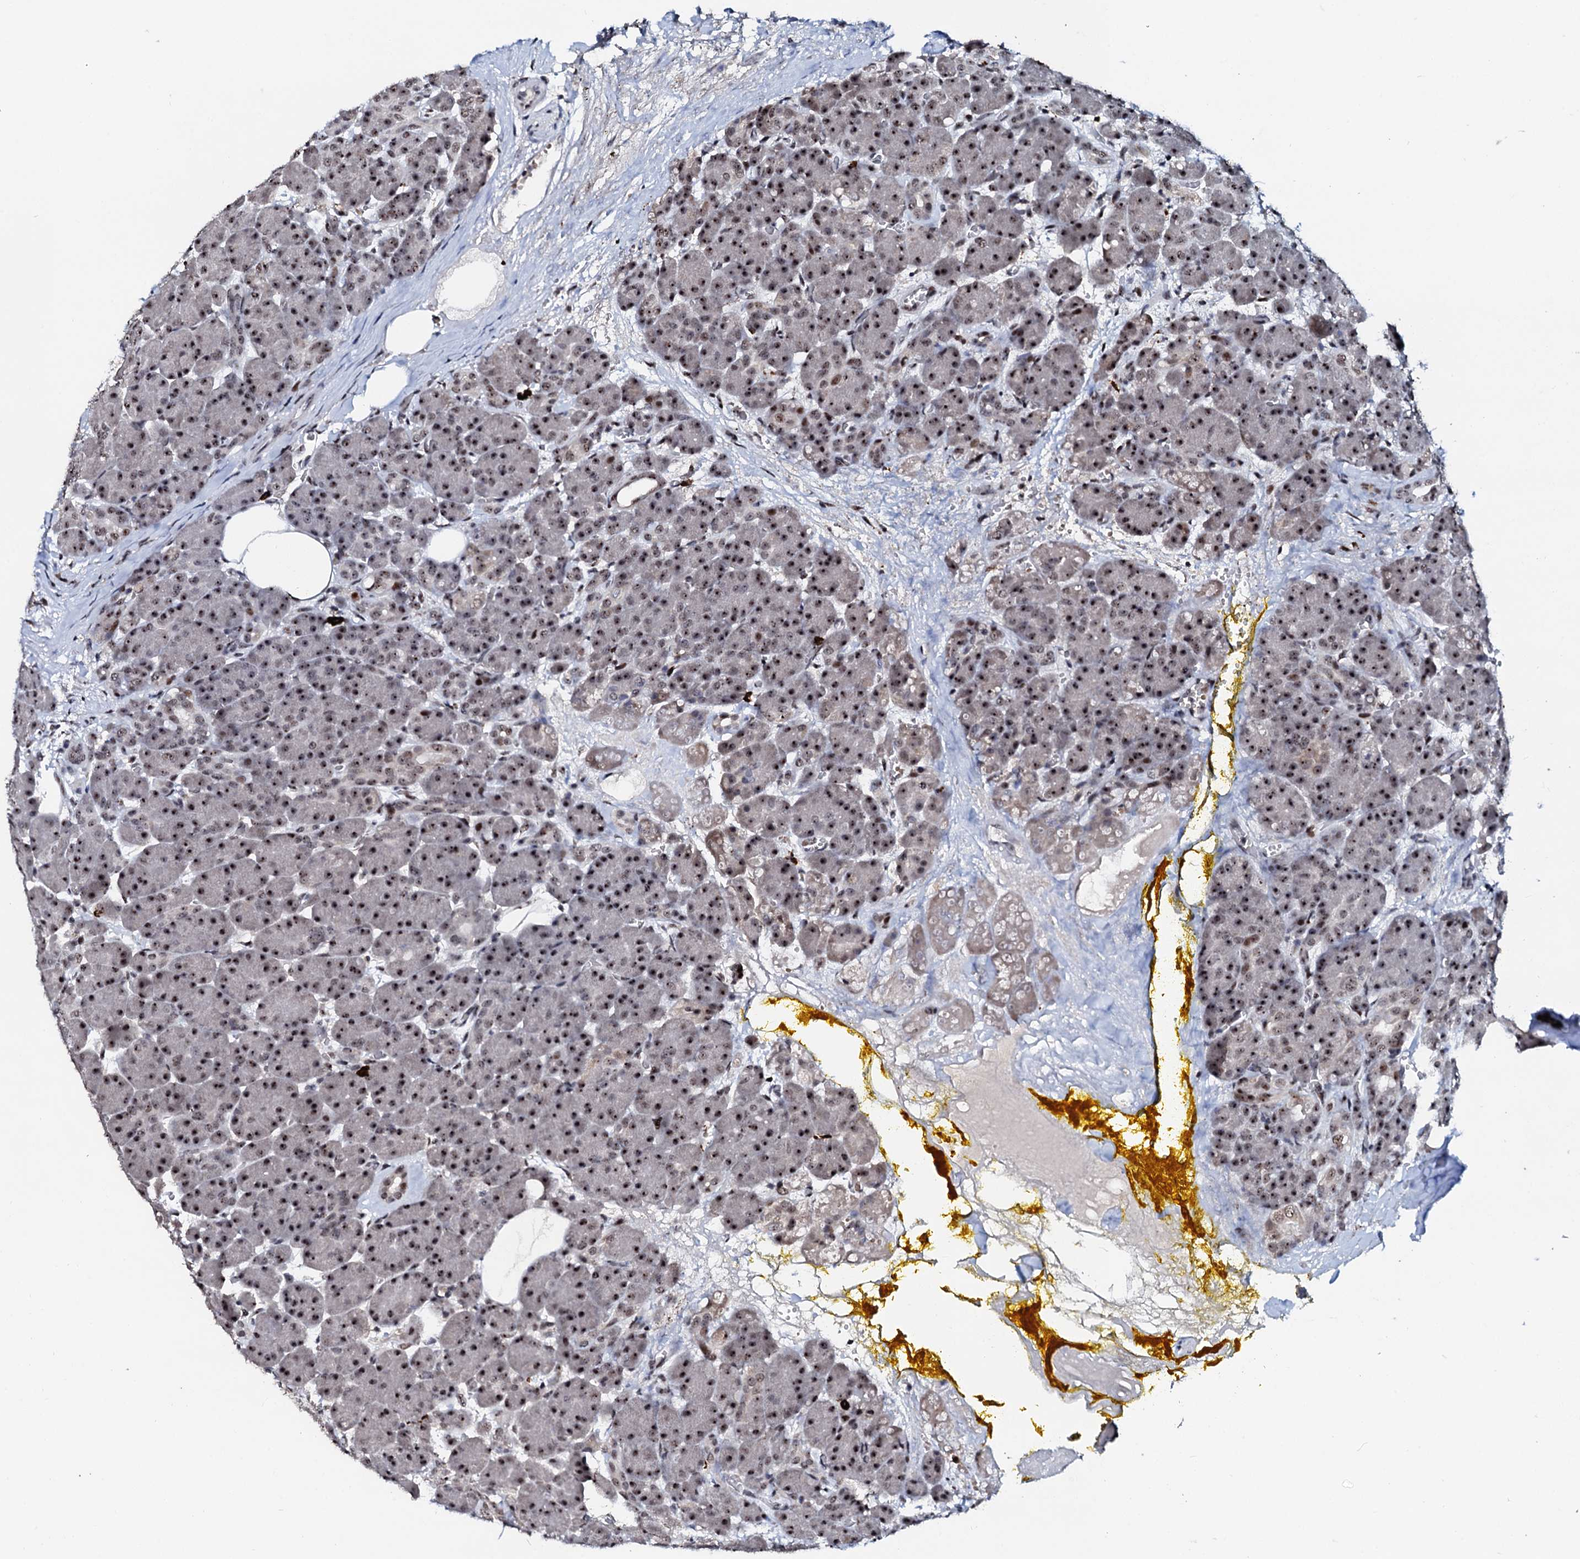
{"staining": {"intensity": "moderate", "quantity": "25%-75%", "location": "nuclear"}, "tissue": "pancreas", "cell_type": "Exocrine glandular cells", "image_type": "normal", "snomed": [{"axis": "morphology", "description": "Normal tissue, NOS"}, {"axis": "topography", "description": "Pancreas"}], "caption": "This micrograph demonstrates IHC staining of benign pancreas, with medium moderate nuclear positivity in about 25%-75% of exocrine glandular cells.", "gene": "NEUROG3", "patient": {"sex": "male", "age": 63}}